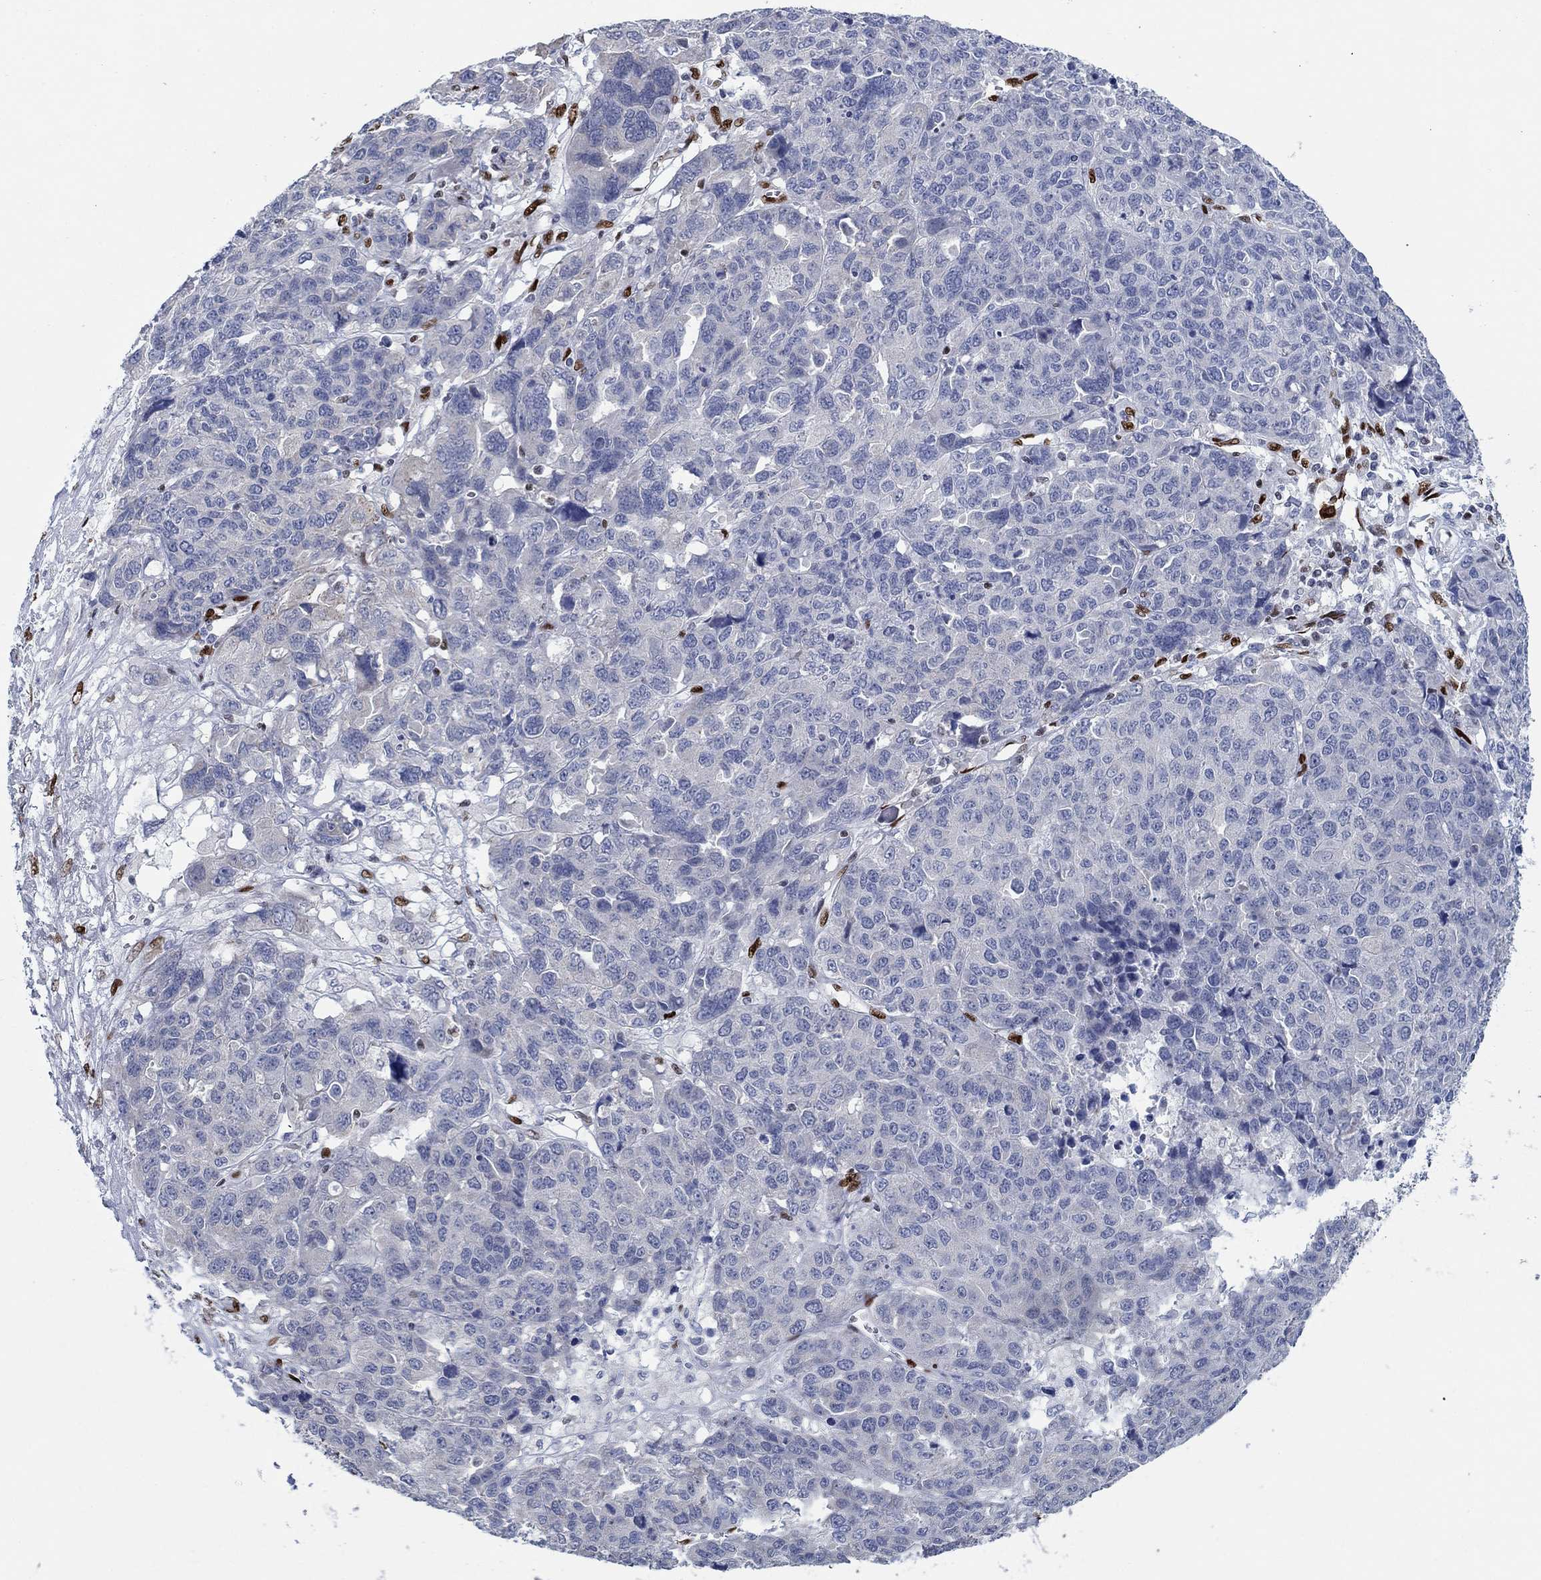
{"staining": {"intensity": "negative", "quantity": "none", "location": "none"}, "tissue": "ovarian cancer", "cell_type": "Tumor cells", "image_type": "cancer", "snomed": [{"axis": "morphology", "description": "Cystadenocarcinoma, serous, NOS"}, {"axis": "topography", "description": "Ovary"}], "caption": "Immunohistochemistry of human ovarian serous cystadenocarcinoma reveals no staining in tumor cells. (DAB immunohistochemistry with hematoxylin counter stain).", "gene": "ZEB1", "patient": {"sex": "female", "age": 87}}